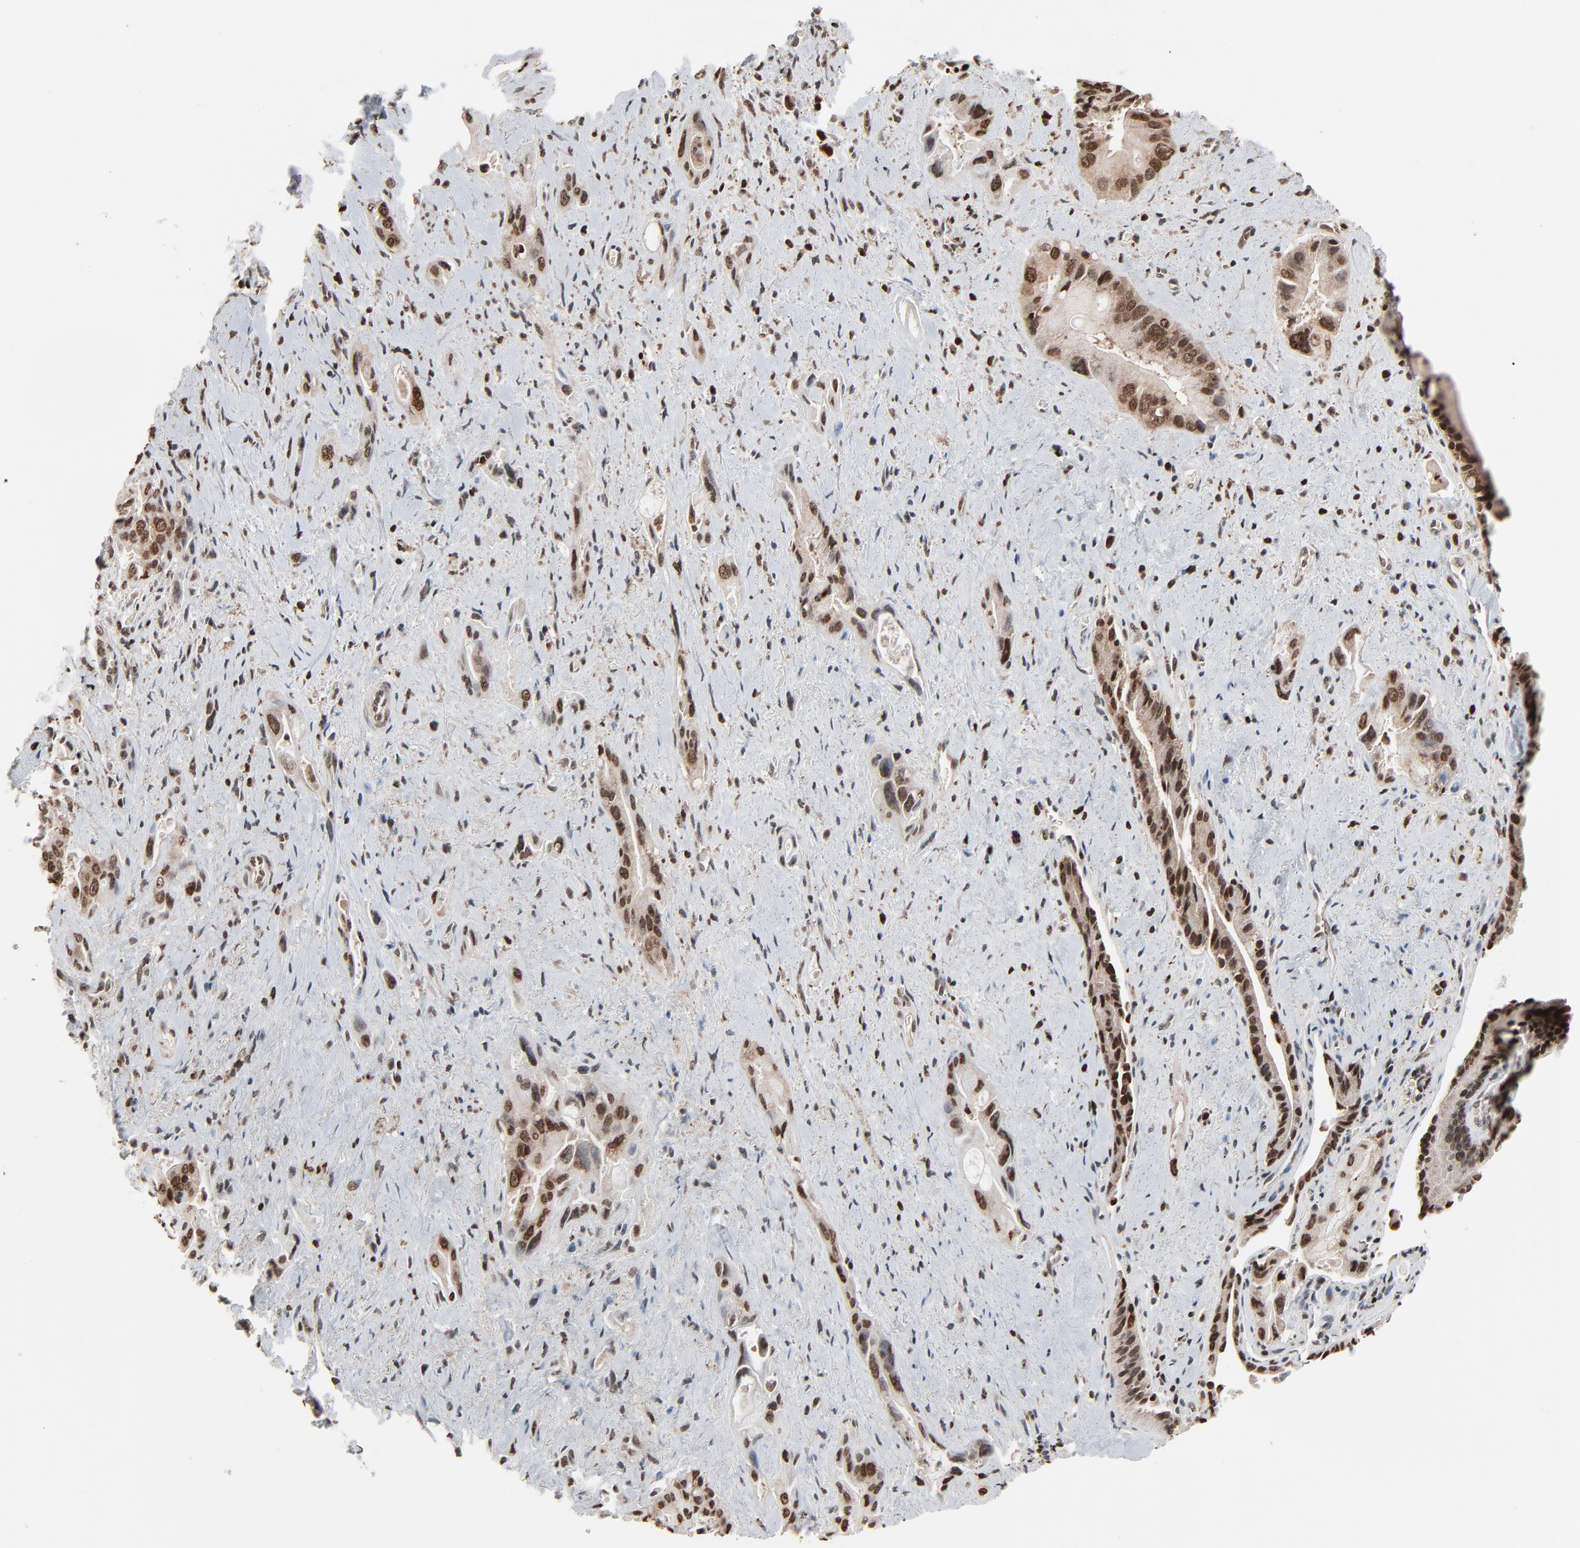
{"staining": {"intensity": "strong", "quantity": ">75%", "location": "nuclear"}, "tissue": "pancreatic cancer", "cell_type": "Tumor cells", "image_type": "cancer", "snomed": [{"axis": "morphology", "description": "Adenocarcinoma, NOS"}, {"axis": "topography", "description": "Pancreas"}], "caption": "Protein staining of pancreatic cancer (adenocarcinoma) tissue shows strong nuclear positivity in approximately >75% of tumor cells. Nuclei are stained in blue.", "gene": "RPS6KA3", "patient": {"sex": "male", "age": 77}}